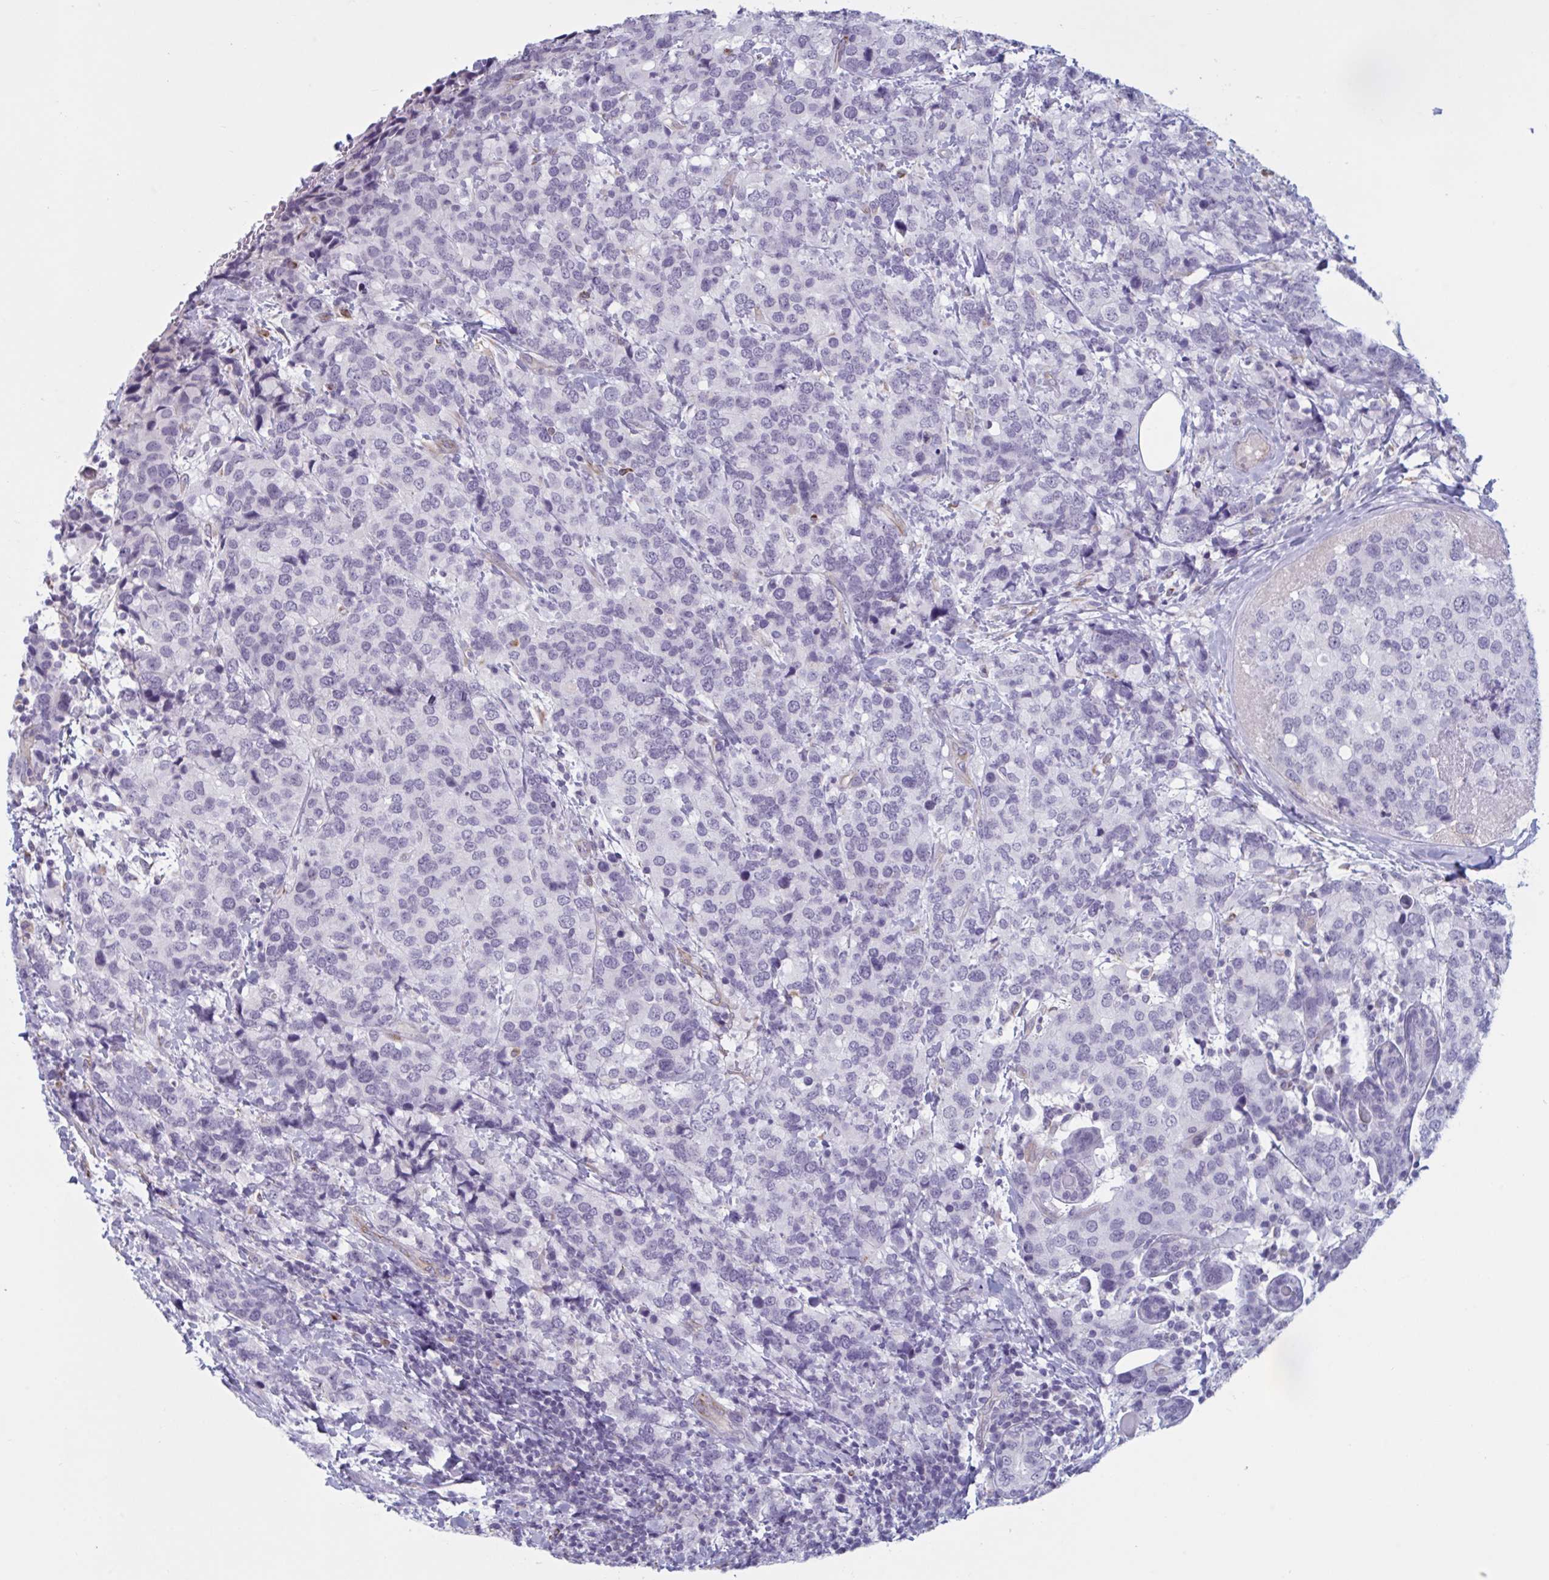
{"staining": {"intensity": "negative", "quantity": "none", "location": "none"}, "tissue": "breast cancer", "cell_type": "Tumor cells", "image_type": "cancer", "snomed": [{"axis": "morphology", "description": "Lobular carcinoma"}, {"axis": "topography", "description": "Breast"}], "caption": "Immunohistochemistry (IHC) micrograph of neoplastic tissue: breast cancer stained with DAB (3,3'-diaminobenzidine) demonstrates no significant protein positivity in tumor cells.", "gene": "OR1L3", "patient": {"sex": "female", "age": 59}}